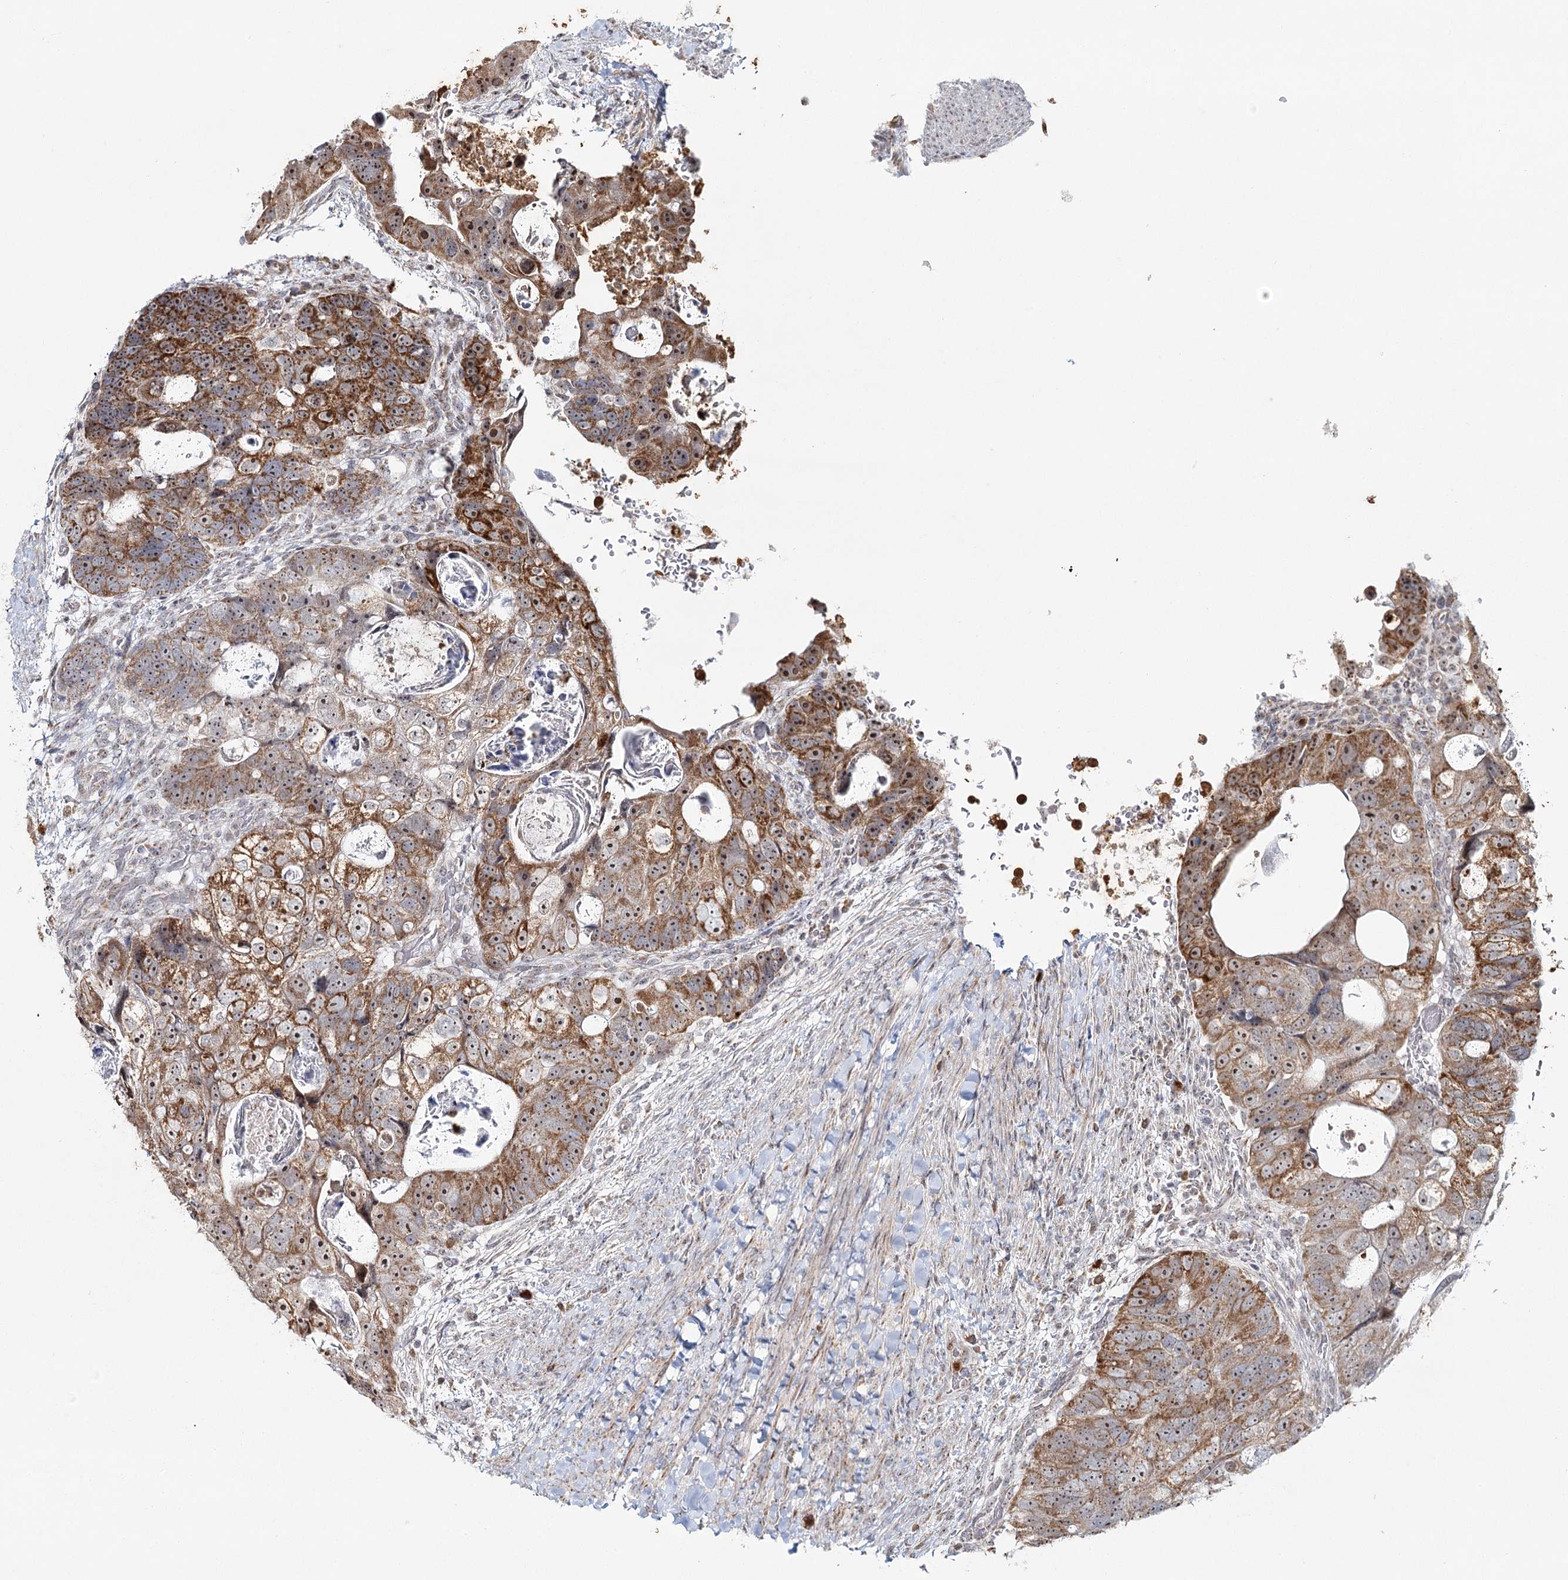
{"staining": {"intensity": "moderate", "quantity": ">75%", "location": "cytoplasmic/membranous,nuclear"}, "tissue": "colorectal cancer", "cell_type": "Tumor cells", "image_type": "cancer", "snomed": [{"axis": "morphology", "description": "Adenocarcinoma, NOS"}, {"axis": "topography", "description": "Rectum"}], "caption": "Immunohistochemical staining of colorectal cancer shows moderate cytoplasmic/membranous and nuclear protein expression in approximately >75% of tumor cells.", "gene": "ATAD1", "patient": {"sex": "male", "age": 59}}